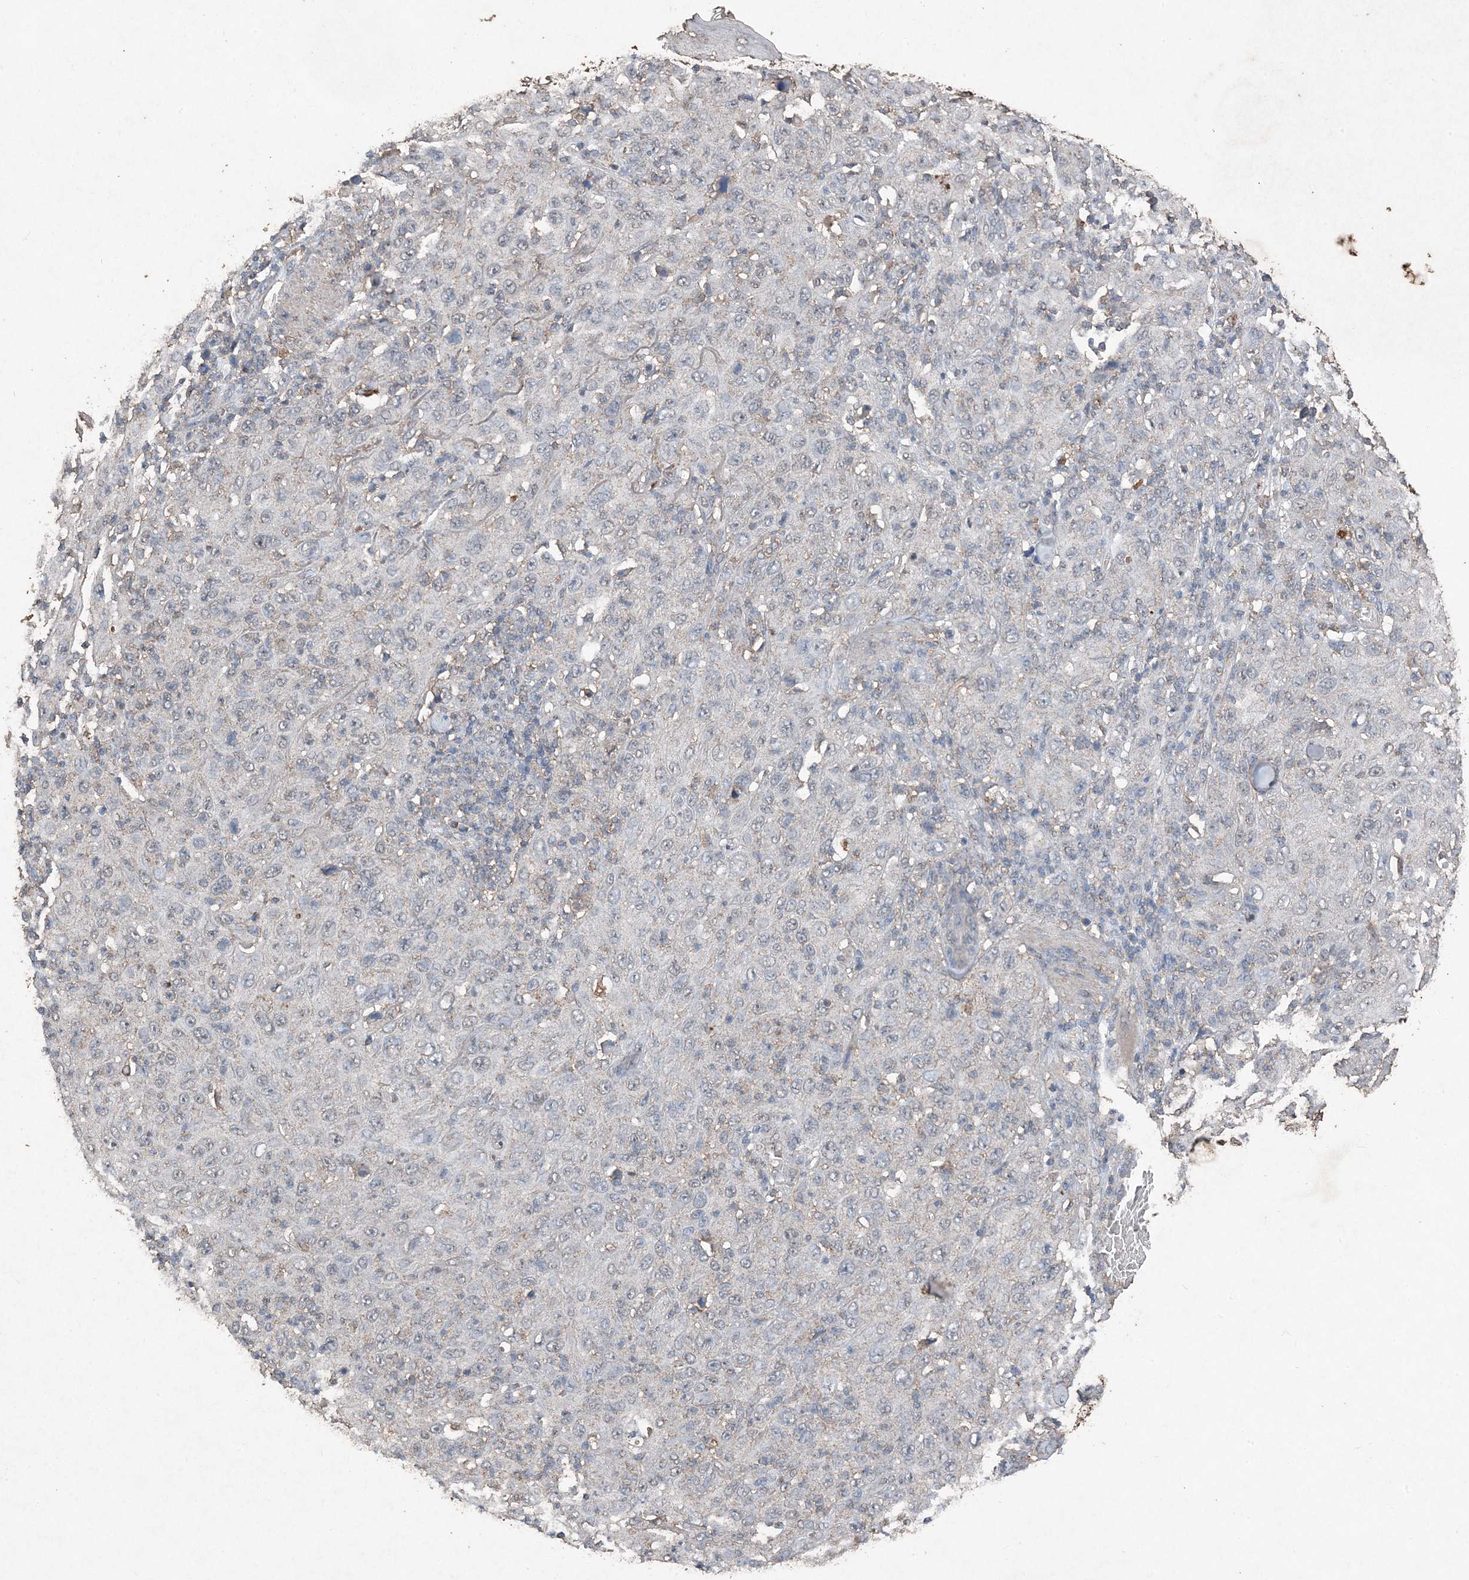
{"staining": {"intensity": "weak", "quantity": "<25%", "location": "cytoplasmic/membranous"}, "tissue": "skin cancer", "cell_type": "Tumor cells", "image_type": "cancer", "snomed": [{"axis": "morphology", "description": "Squamous cell carcinoma, NOS"}, {"axis": "topography", "description": "Skin"}], "caption": "The photomicrograph demonstrates no staining of tumor cells in squamous cell carcinoma (skin).", "gene": "FCN3", "patient": {"sex": "female", "age": 88}}